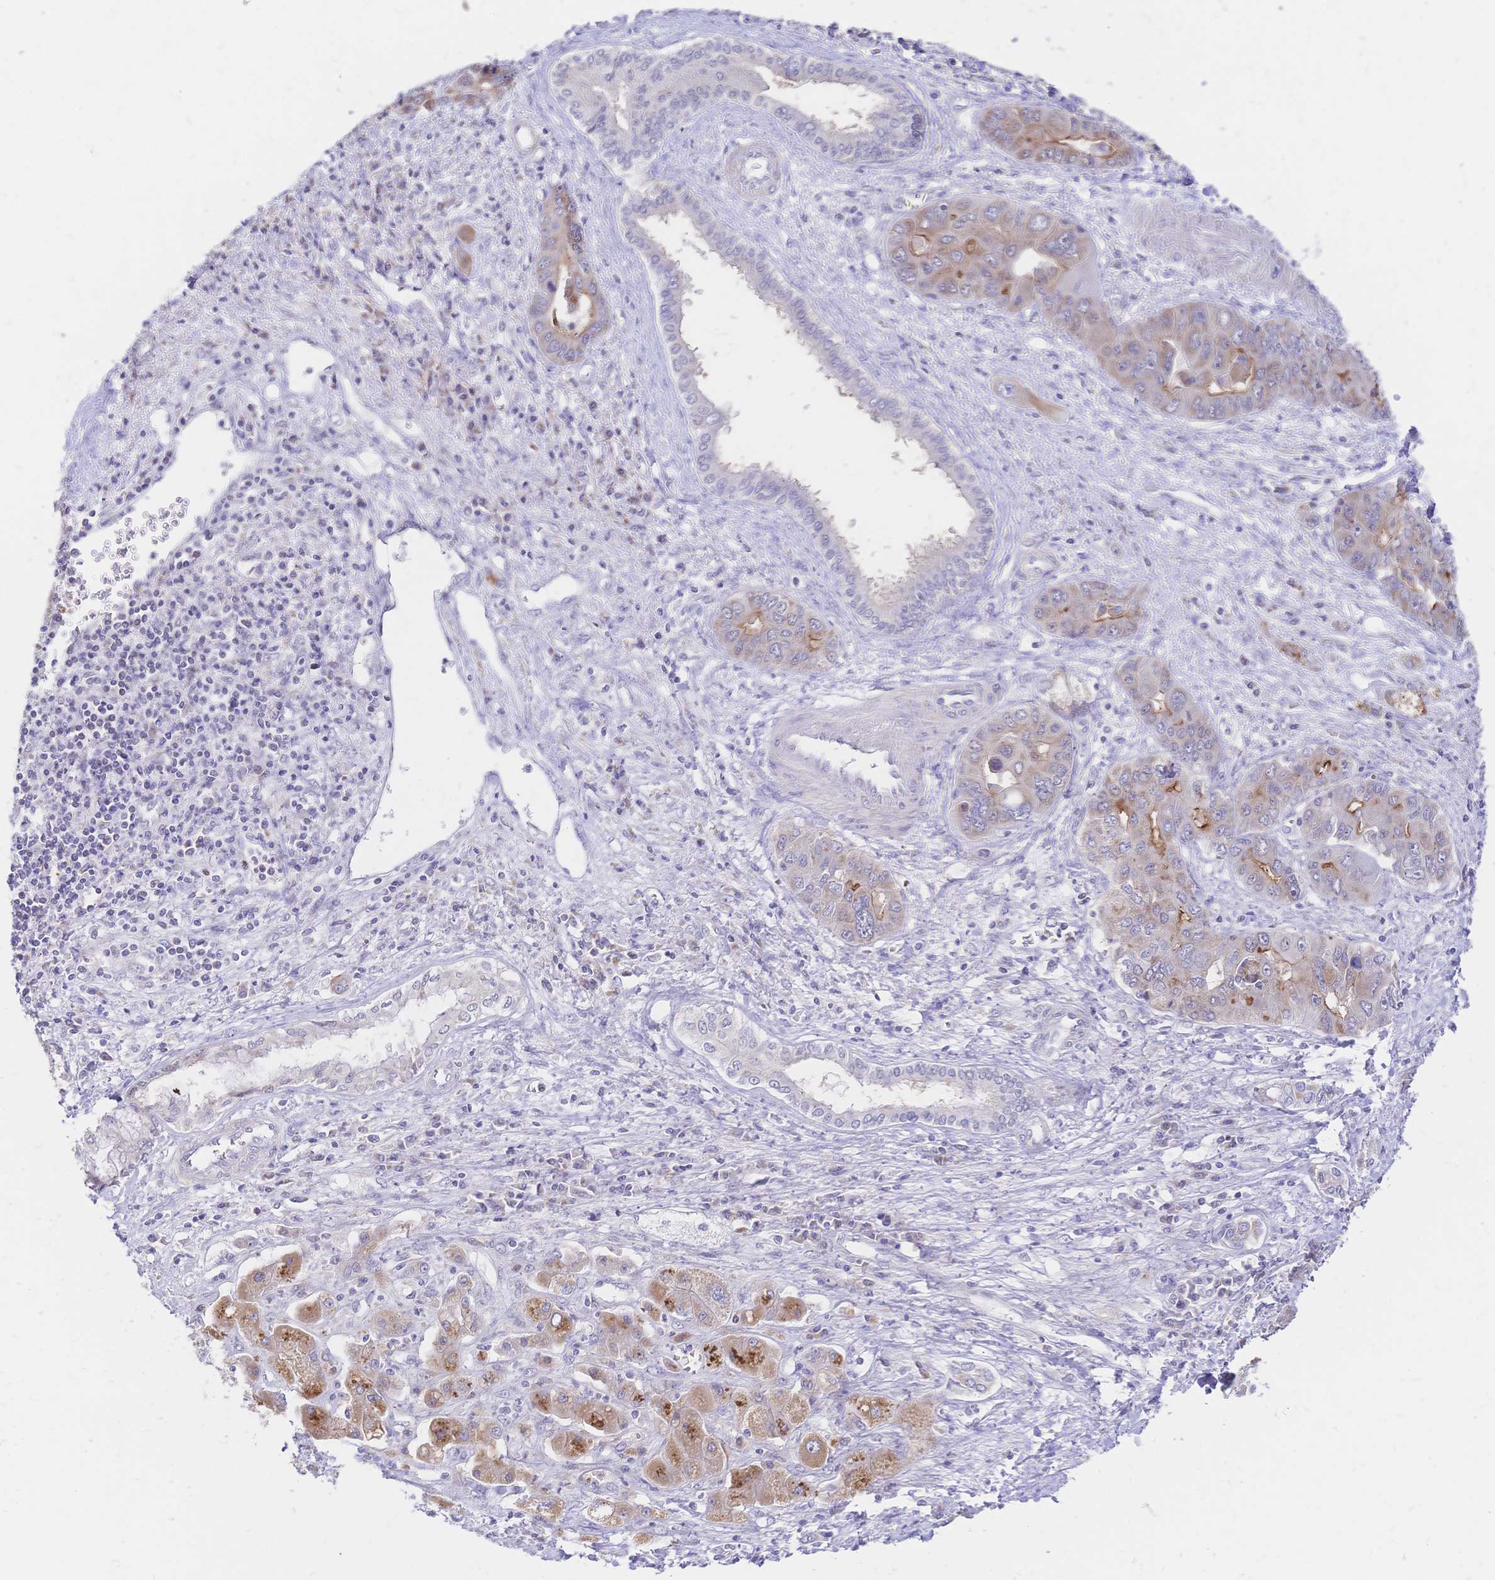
{"staining": {"intensity": "moderate", "quantity": "<25%", "location": "cytoplasmic/membranous"}, "tissue": "liver cancer", "cell_type": "Tumor cells", "image_type": "cancer", "snomed": [{"axis": "morphology", "description": "Cholangiocarcinoma"}, {"axis": "topography", "description": "Liver"}], "caption": "Moderate cytoplasmic/membranous staining is appreciated in approximately <25% of tumor cells in liver cancer. The protein of interest is shown in brown color, while the nuclei are stained blue.", "gene": "CLEC18B", "patient": {"sex": "male", "age": 67}}